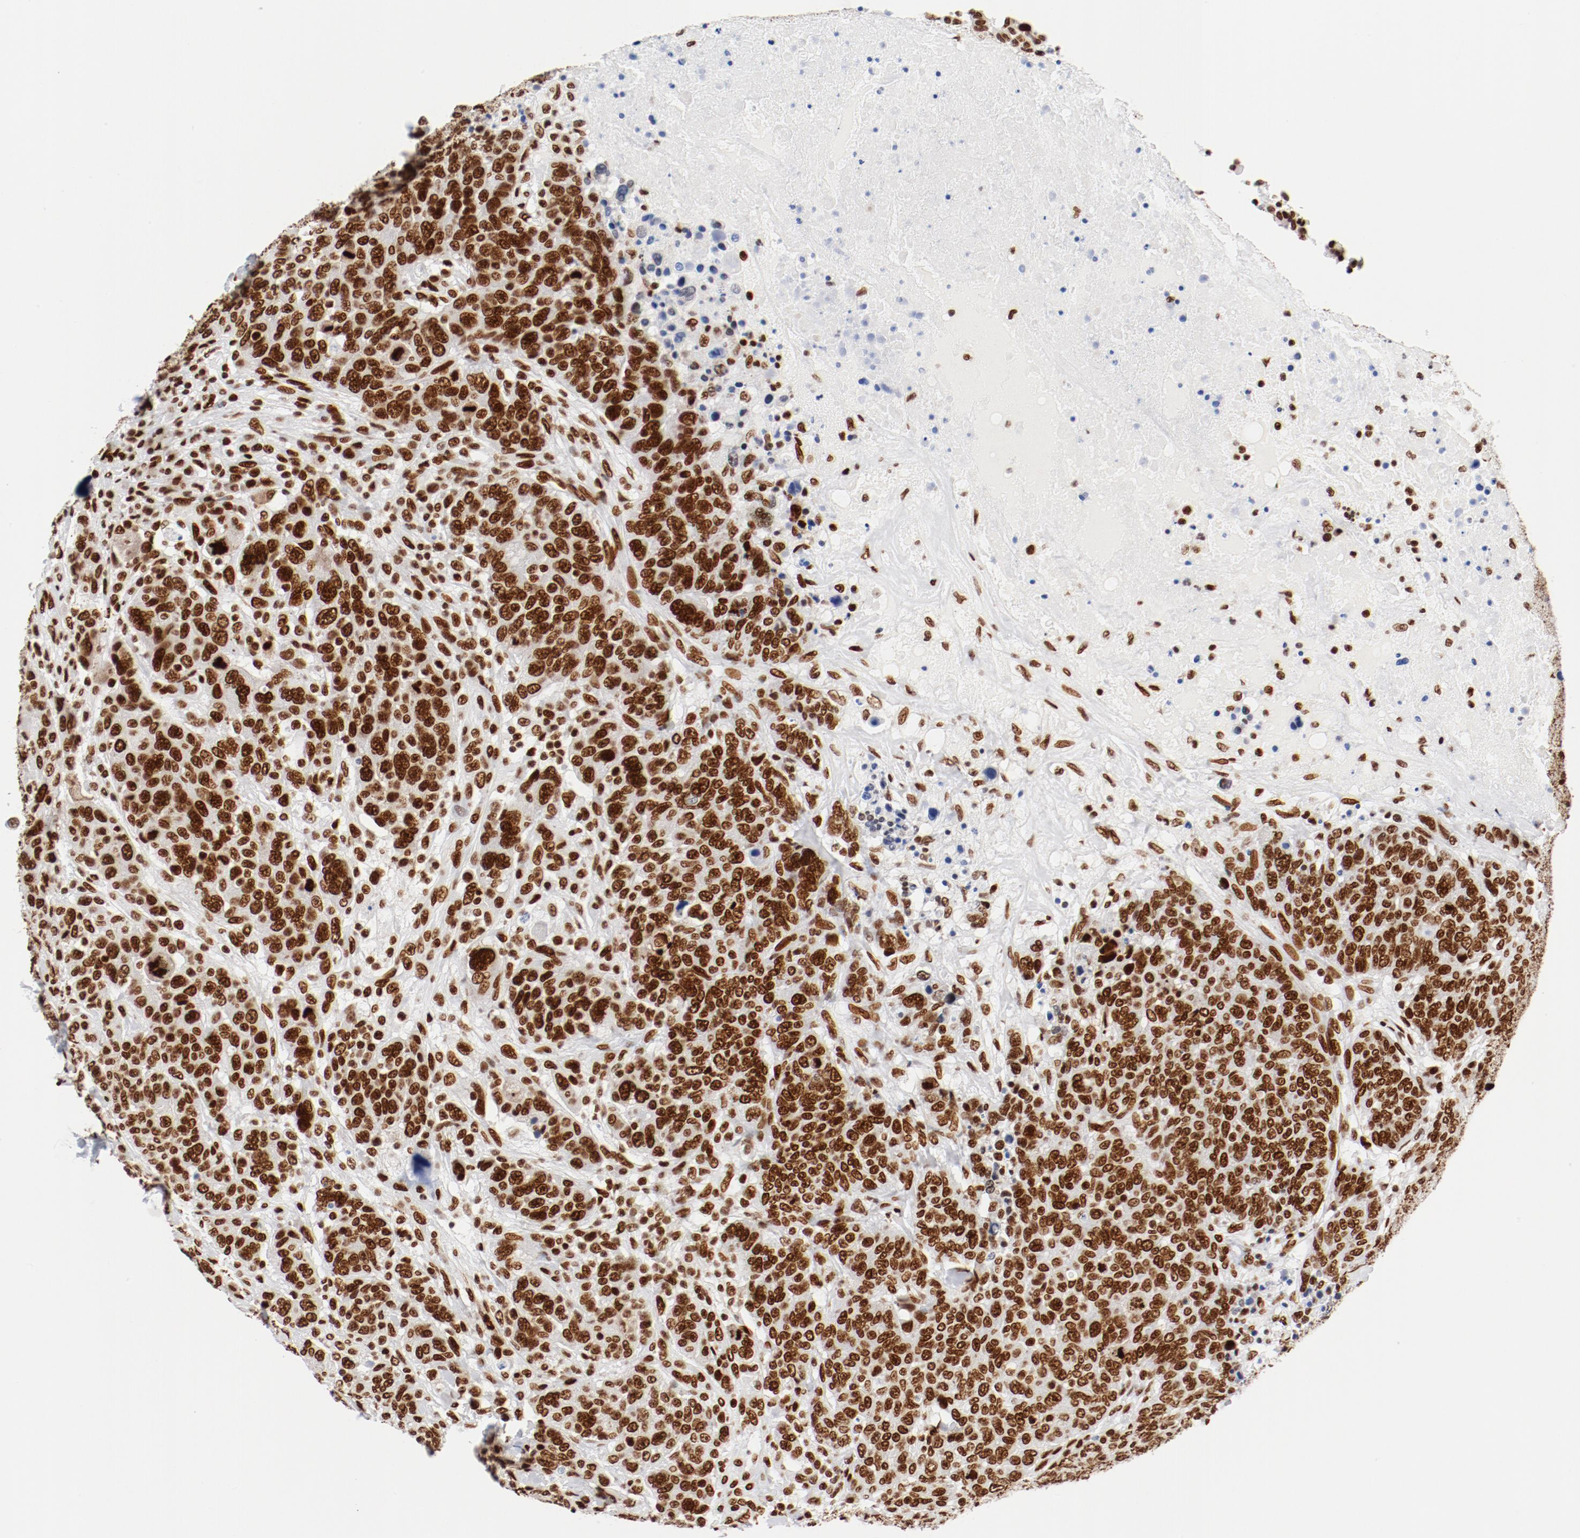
{"staining": {"intensity": "strong", "quantity": ">75%", "location": "nuclear"}, "tissue": "breast cancer", "cell_type": "Tumor cells", "image_type": "cancer", "snomed": [{"axis": "morphology", "description": "Duct carcinoma"}, {"axis": "topography", "description": "Breast"}], "caption": "A brown stain shows strong nuclear positivity of a protein in human breast cancer tumor cells.", "gene": "CTBP1", "patient": {"sex": "female", "age": 37}}